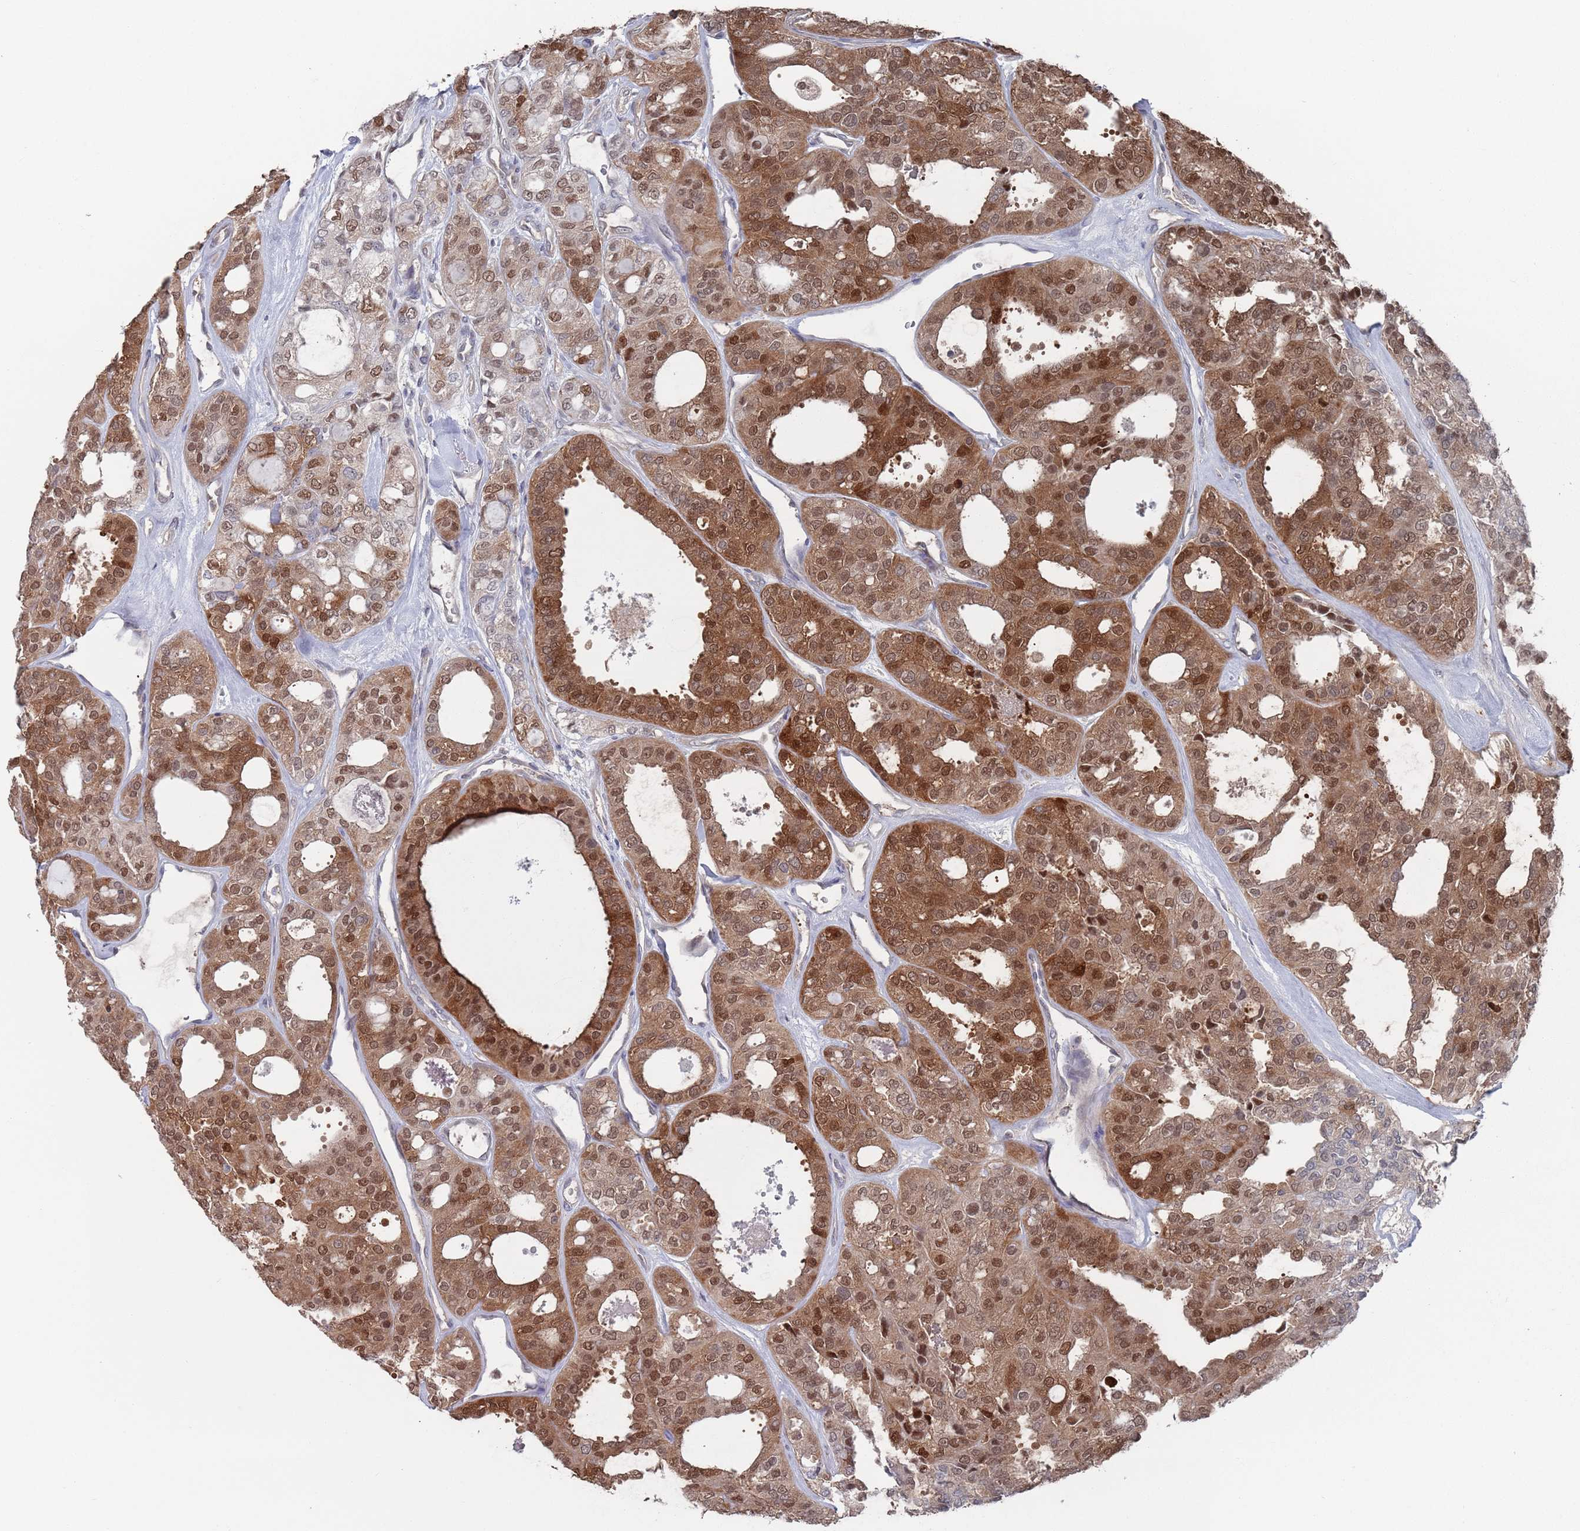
{"staining": {"intensity": "strong", "quantity": ">75%", "location": "cytoplasmic/membranous,nuclear"}, "tissue": "thyroid cancer", "cell_type": "Tumor cells", "image_type": "cancer", "snomed": [{"axis": "morphology", "description": "Follicular adenoma carcinoma, NOS"}, {"axis": "topography", "description": "Thyroid gland"}], "caption": "Immunohistochemistry of human thyroid cancer (follicular adenoma carcinoma) displays high levels of strong cytoplasmic/membranous and nuclear expression in about >75% of tumor cells.", "gene": "DGKD", "patient": {"sex": "male", "age": 75}}